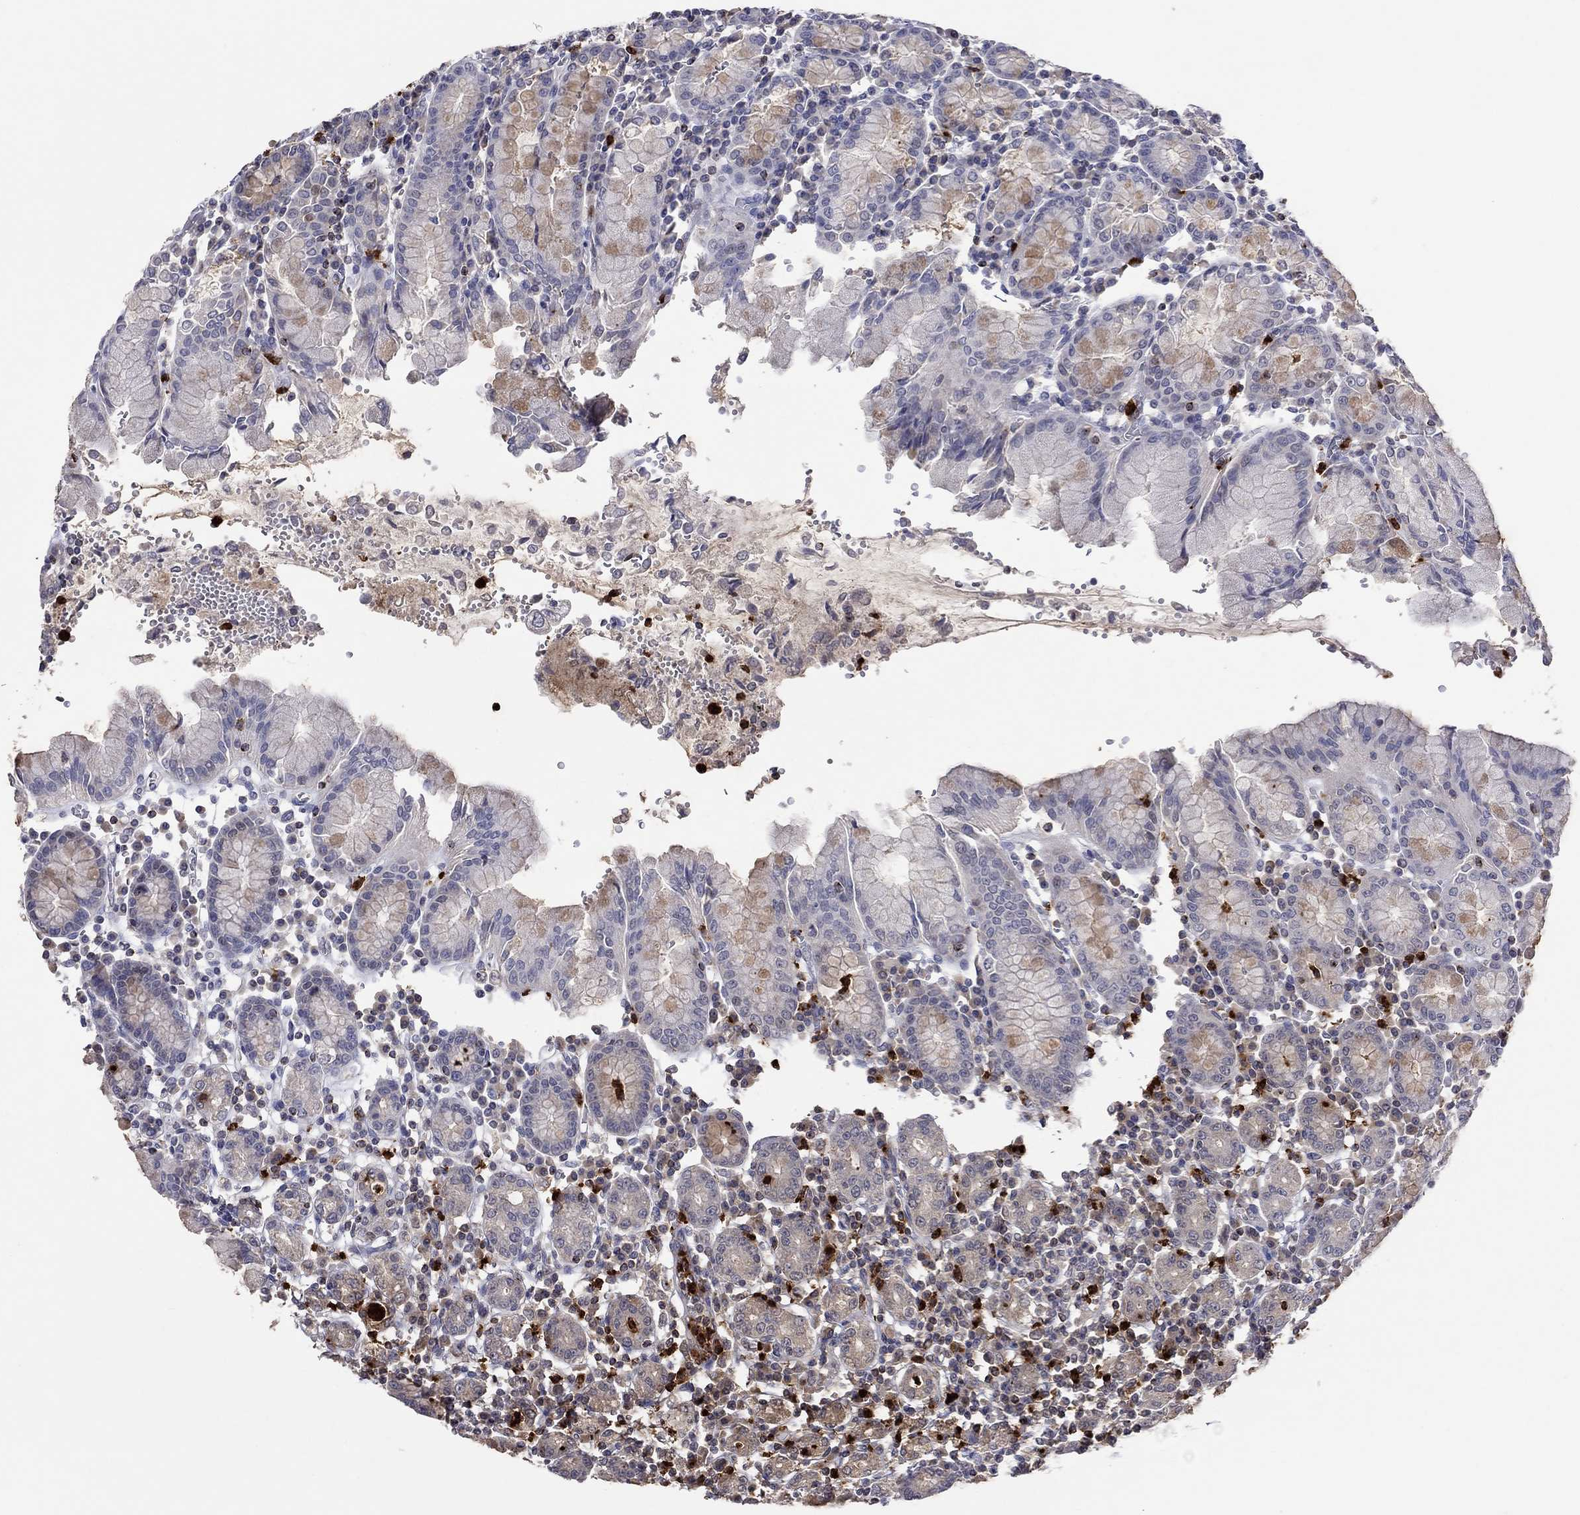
{"staining": {"intensity": "weak", "quantity": "<25%", "location": "cytoplasmic/membranous"}, "tissue": "stomach", "cell_type": "Glandular cells", "image_type": "normal", "snomed": [{"axis": "morphology", "description": "Normal tissue, NOS"}, {"axis": "topography", "description": "Stomach, upper"}, {"axis": "topography", "description": "Stomach"}], "caption": "Immunohistochemistry (IHC) histopathology image of unremarkable stomach: stomach stained with DAB exhibits no significant protein positivity in glandular cells. The staining was performed using DAB (3,3'-diaminobenzidine) to visualize the protein expression in brown, while the nuclei were stained in blue with hematoxylin (Magnification: 20x).", "gene": "CCL5", "patient": {"sex": "male", "age": 62}}